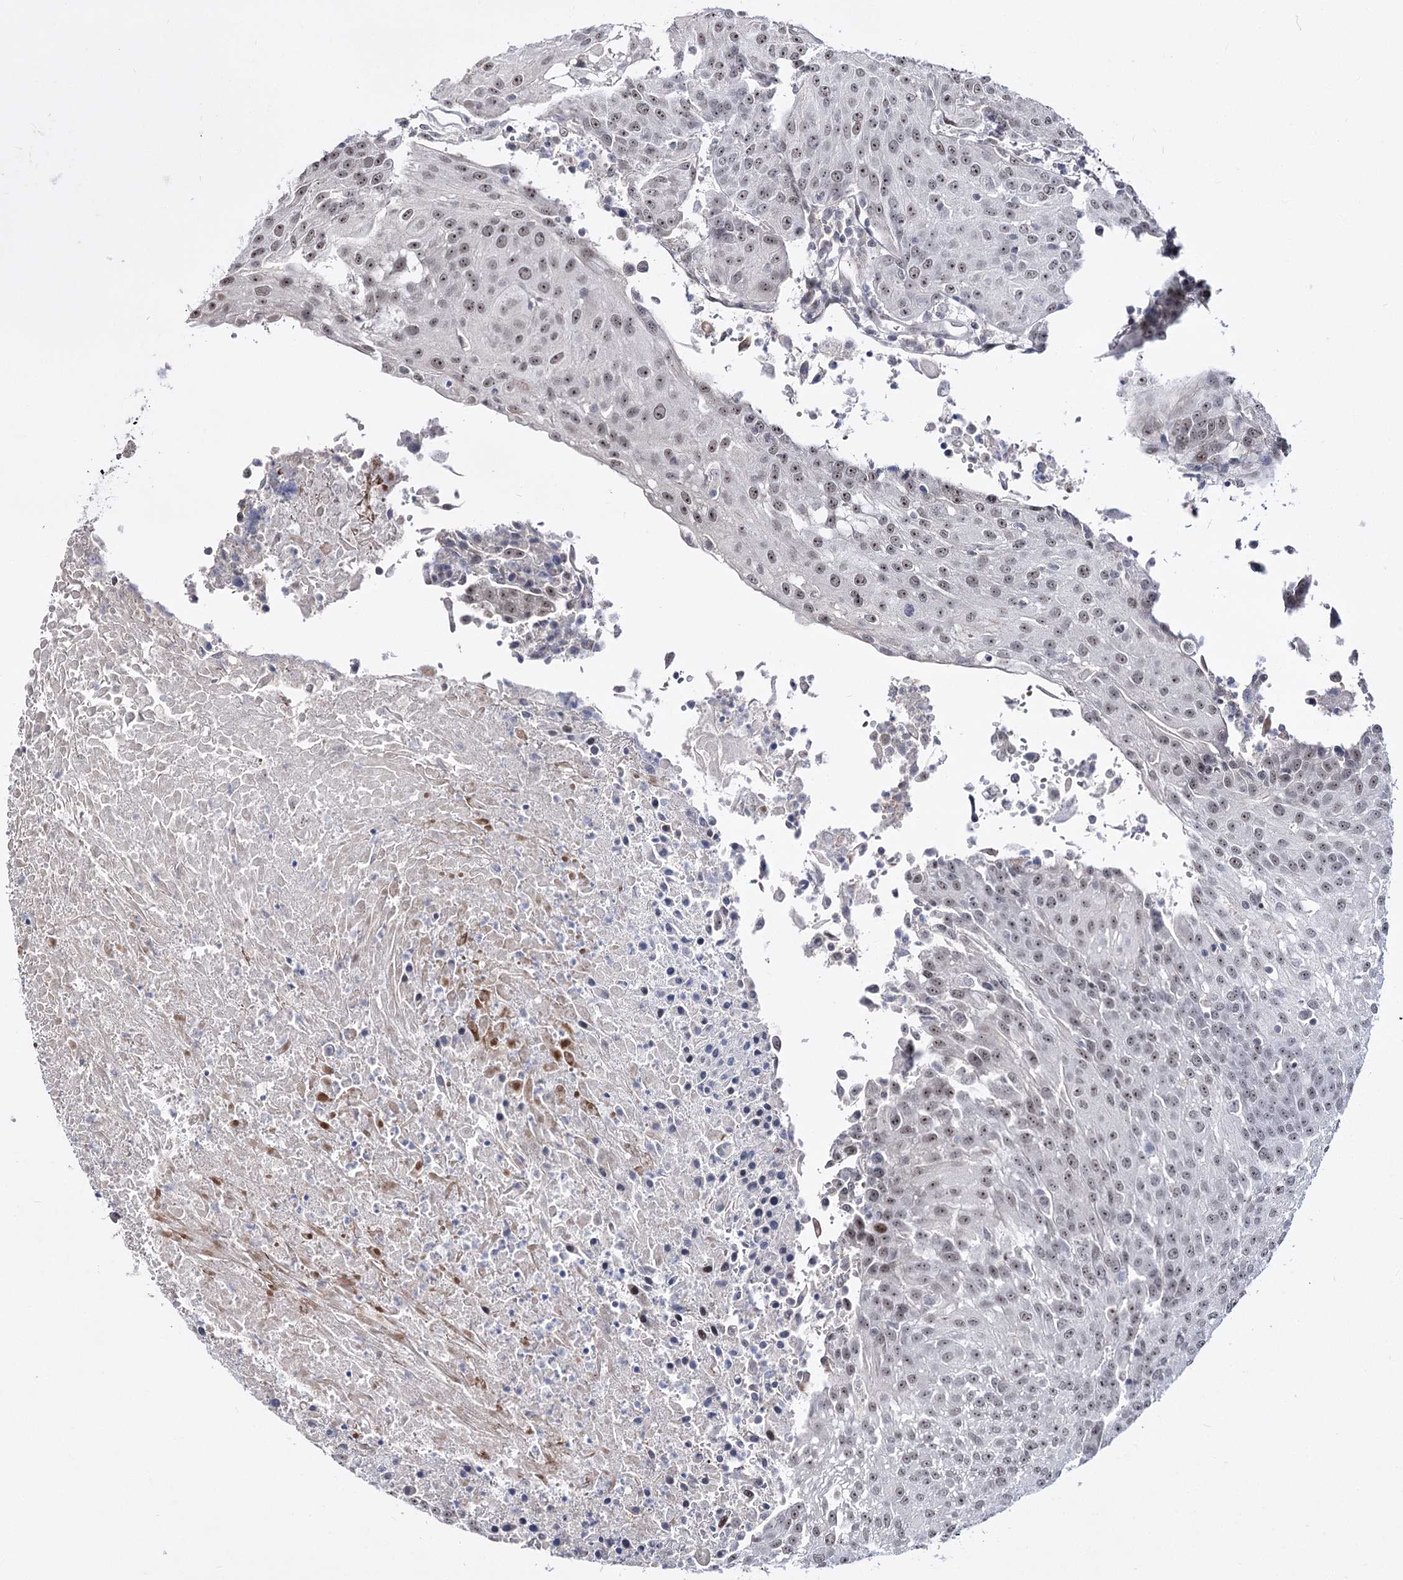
{"staining": {"intensity": "weak", "quantity": "25%-75%", "location": "nuclear"}, "tissue": "urothelial cancer", "cell_type": "Tumor cells", "image_type": "cancer", "snomed": [{"axis": "morphology", "description": "Urothelial carcinoma, High grade"}, {"axis": "topography", "description": "Urinary bladder"}], "caption": "Urothelial cancer stained for a protein displays weak nuclear positivity in tumor cells.", "gene": "STOX1", "patient": {"sex": "female", "age": 85}}